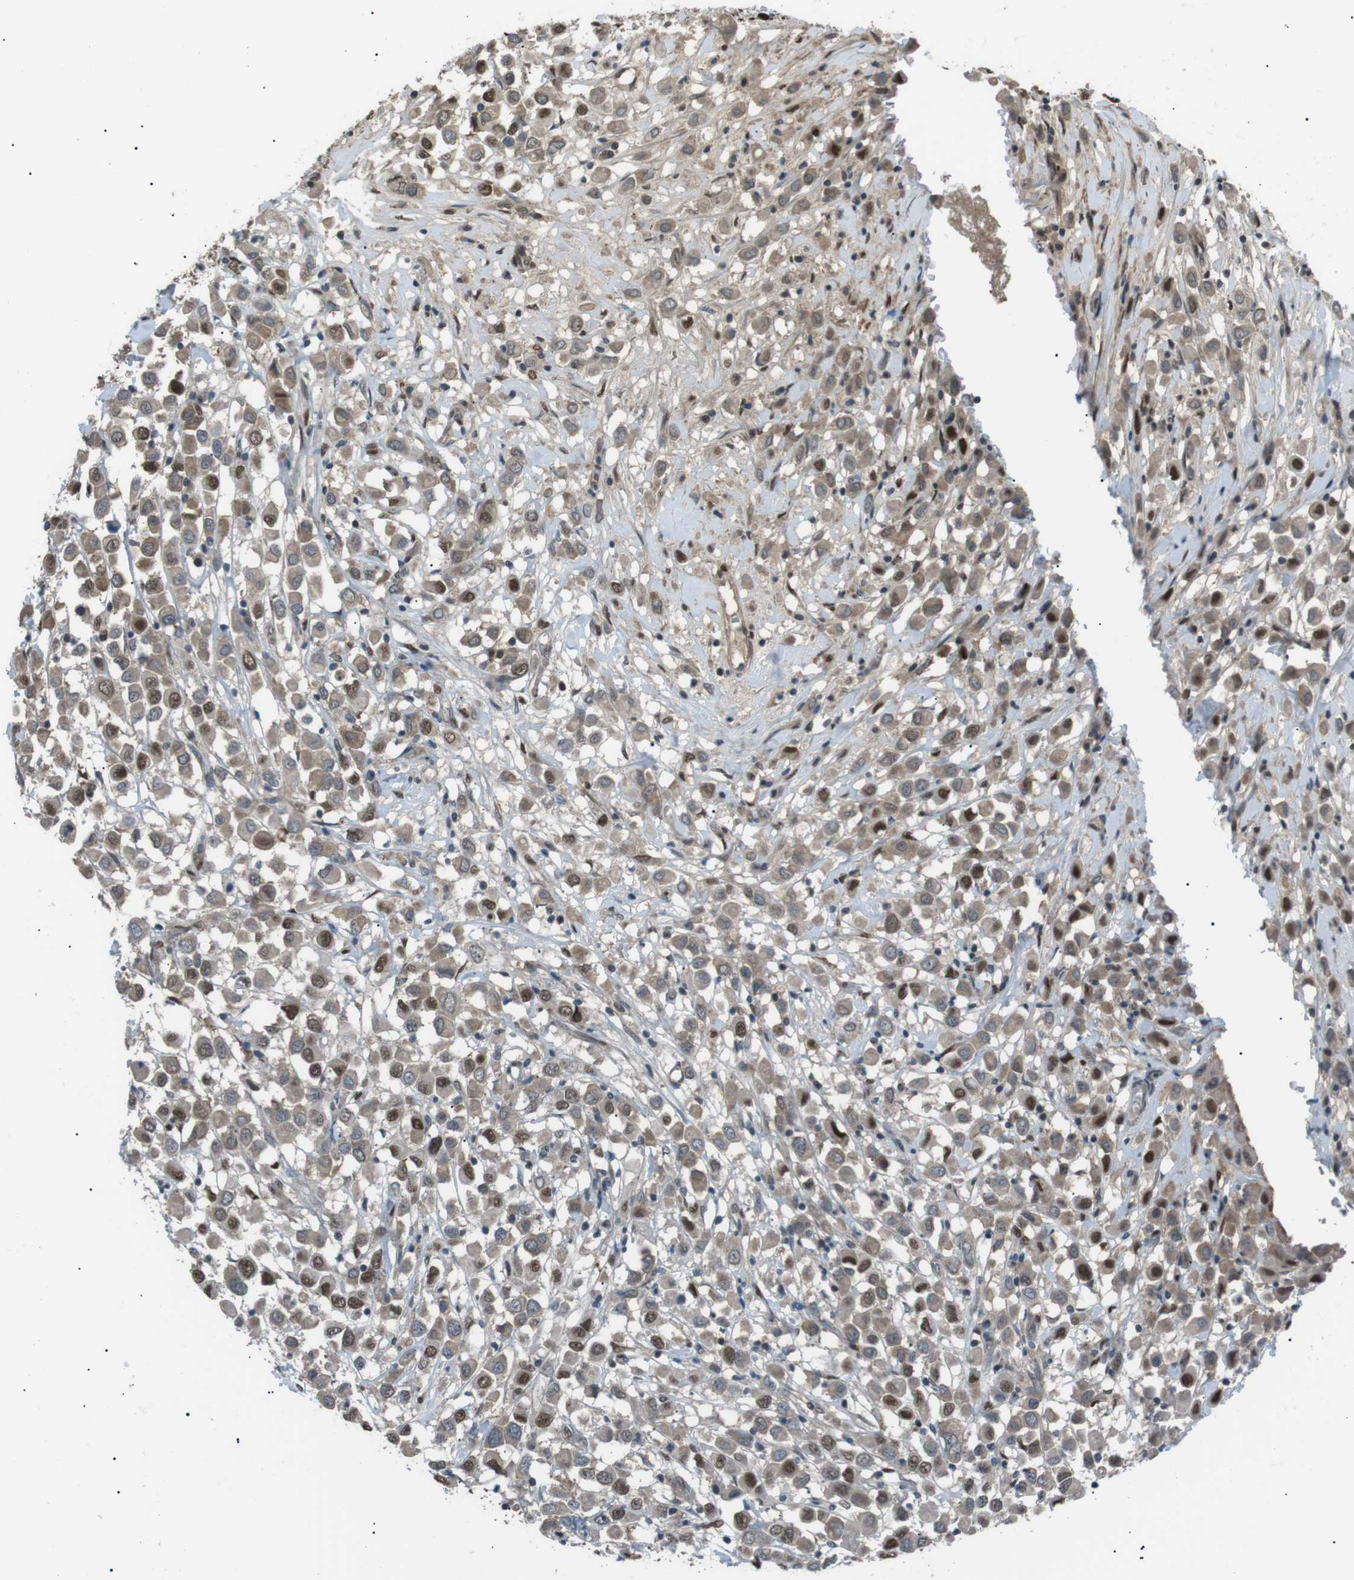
{"staining": {"intensity": "moderate", "quantity": ">75%", "location": "cytoplasmic/membranous,nuclear"}, "tissue": "breast cancer", "cell_type": "Tumor cells", "image_type": "cancer", "snomed": [{"axis": "morphology", "description": "Duct carcinoma"}, {"axis": "topography", "description": "Breast"}], "caption": "Human breast cancer (invasive ductal carcinoma) stained with a protein marker shows moderate staining in tumor cells.", "gene": "SRPK2", "patient": {"sex": "female", "age": 61}}